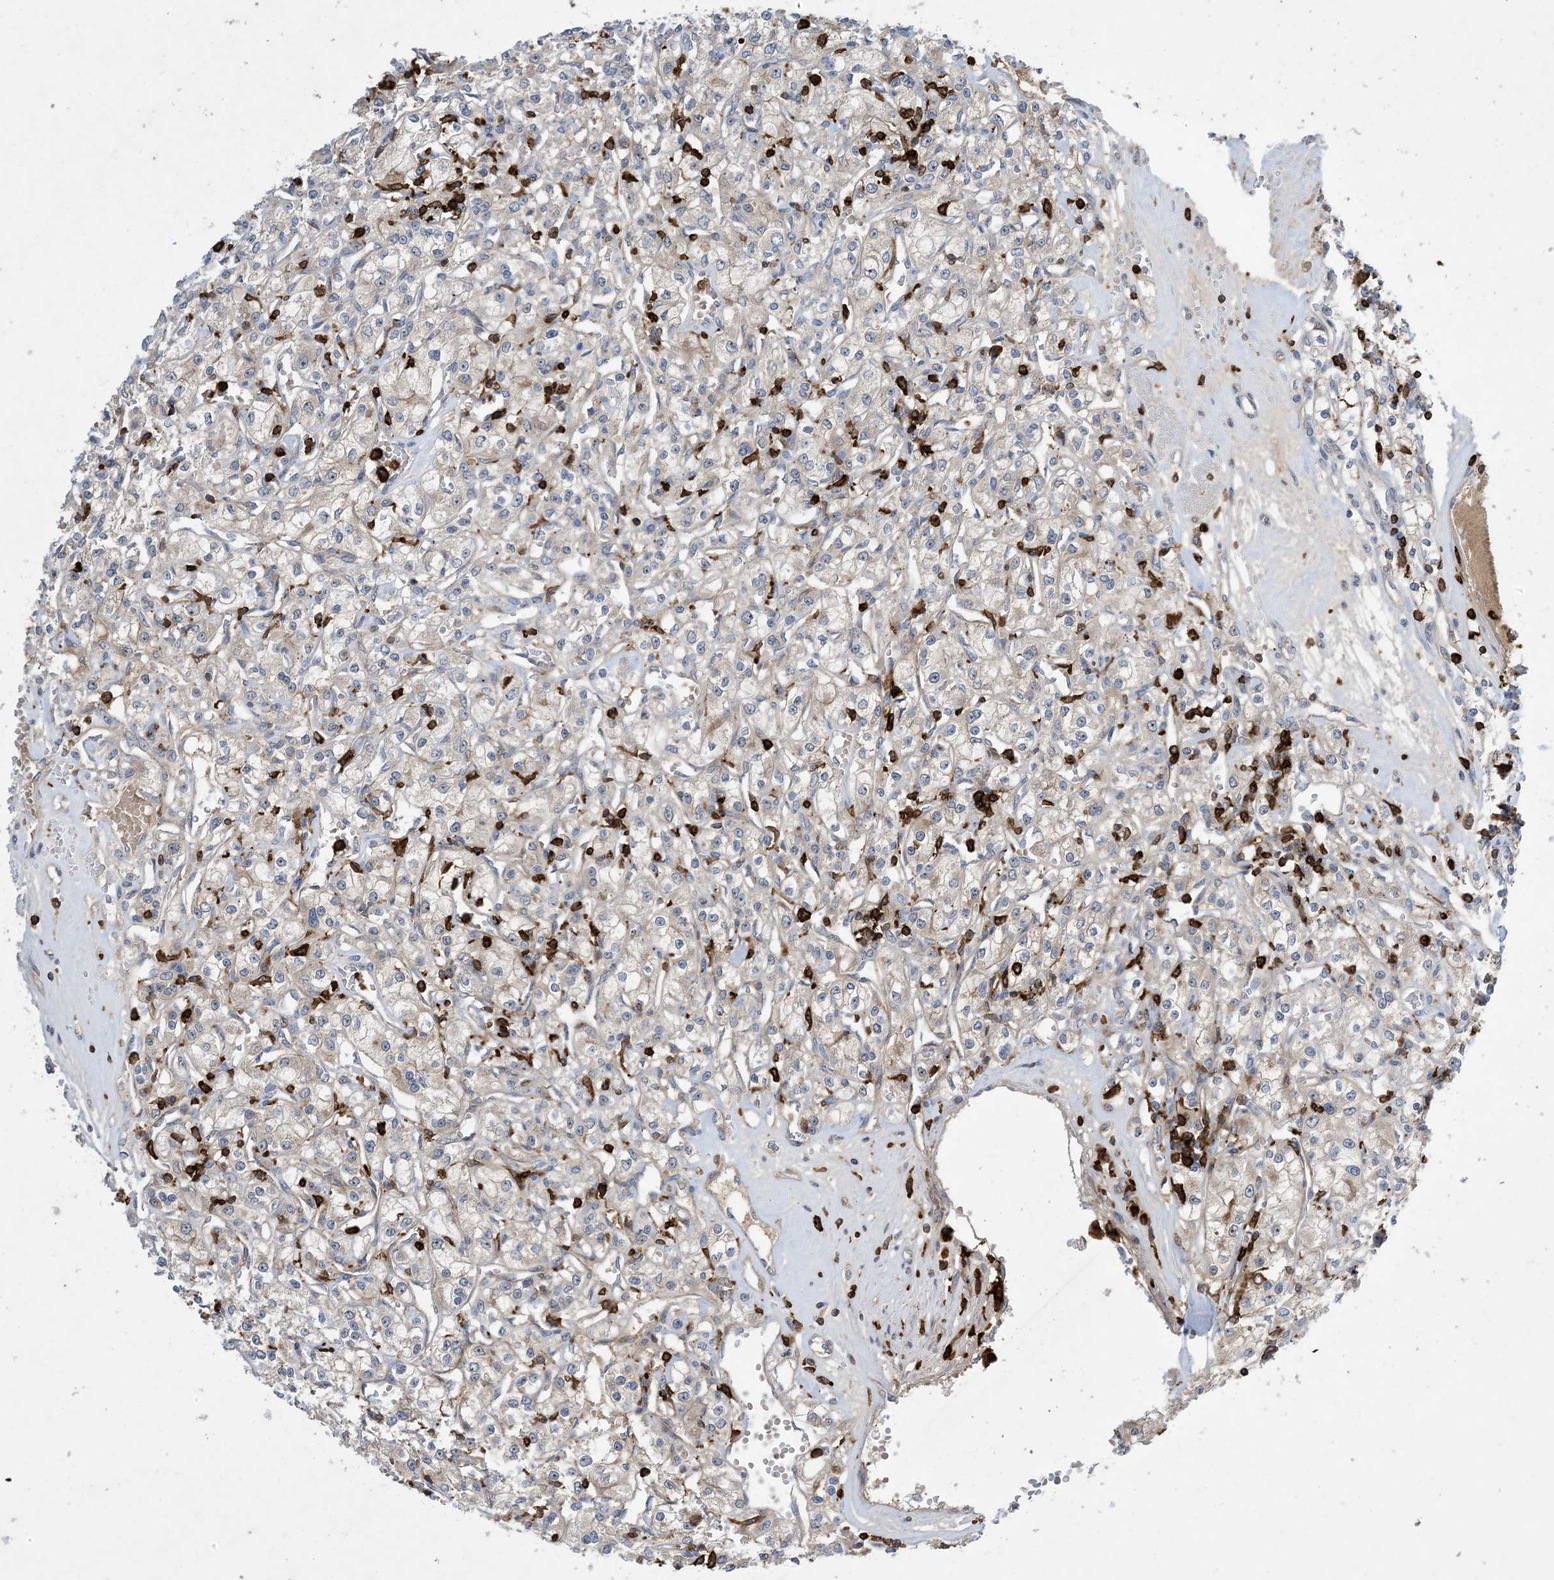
{"staining": {"intensity": "negative", "quantity": "none", "location": "none"}, "tissue": "renal cancer", "cell_type": "Tumor cells", "image_type": "cancer", "snomed": [{"axis": "morphology", "description": "Adenocarcinoma, NOS"}, {"axis": "topography", "description": "Kidney"}], "caption": "Photomicrograph shows no significant protein expression in tumor cells of adenocarcinoma (renal). (Immunohistochemistry (ihc), brightfield microscopy, high magnification).", "gene": "AK9", "patient": {"sex": "female", "age": 59}}